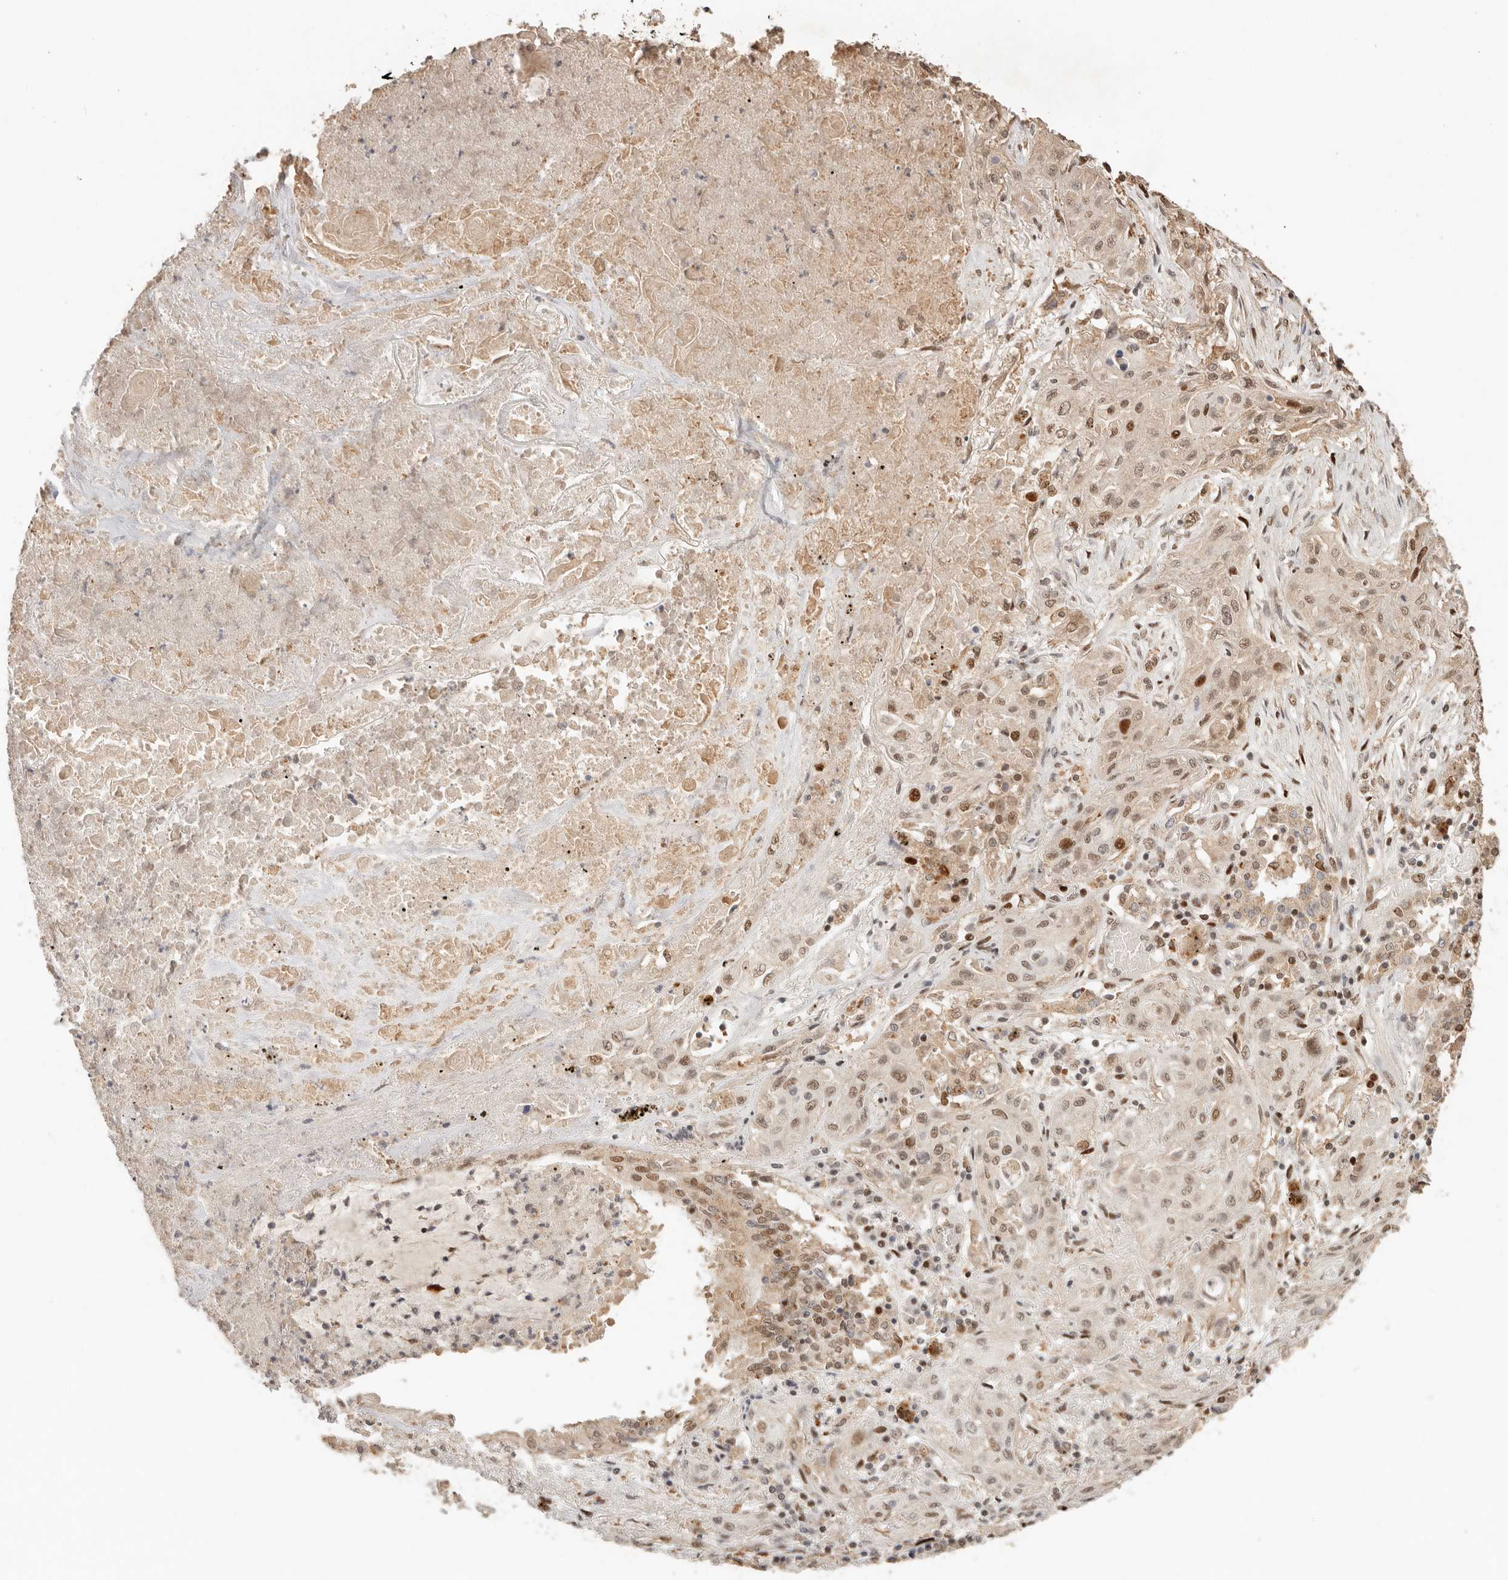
{"staining": {"intensity": "moderate", "quantity": ">75%", "location": "nuclear"}, "tissue": "lung cancer", "cell_type": "Tumor cells", "image_type": "cancer", "snomed": [{"axis": "morphology", "description": "Squamous cell carcinoma, NOS"}, {"axis": "topography", "description": "Lung"}], "caption": "This histopathology image demonstrates immunohistochemistry (IHC) staining of lung cancer, with medium moderate nuclear staining in approximately >75% of tumor cells.", "gene": "NPAS2", "patient": {"sex": "female", "age": 47}}